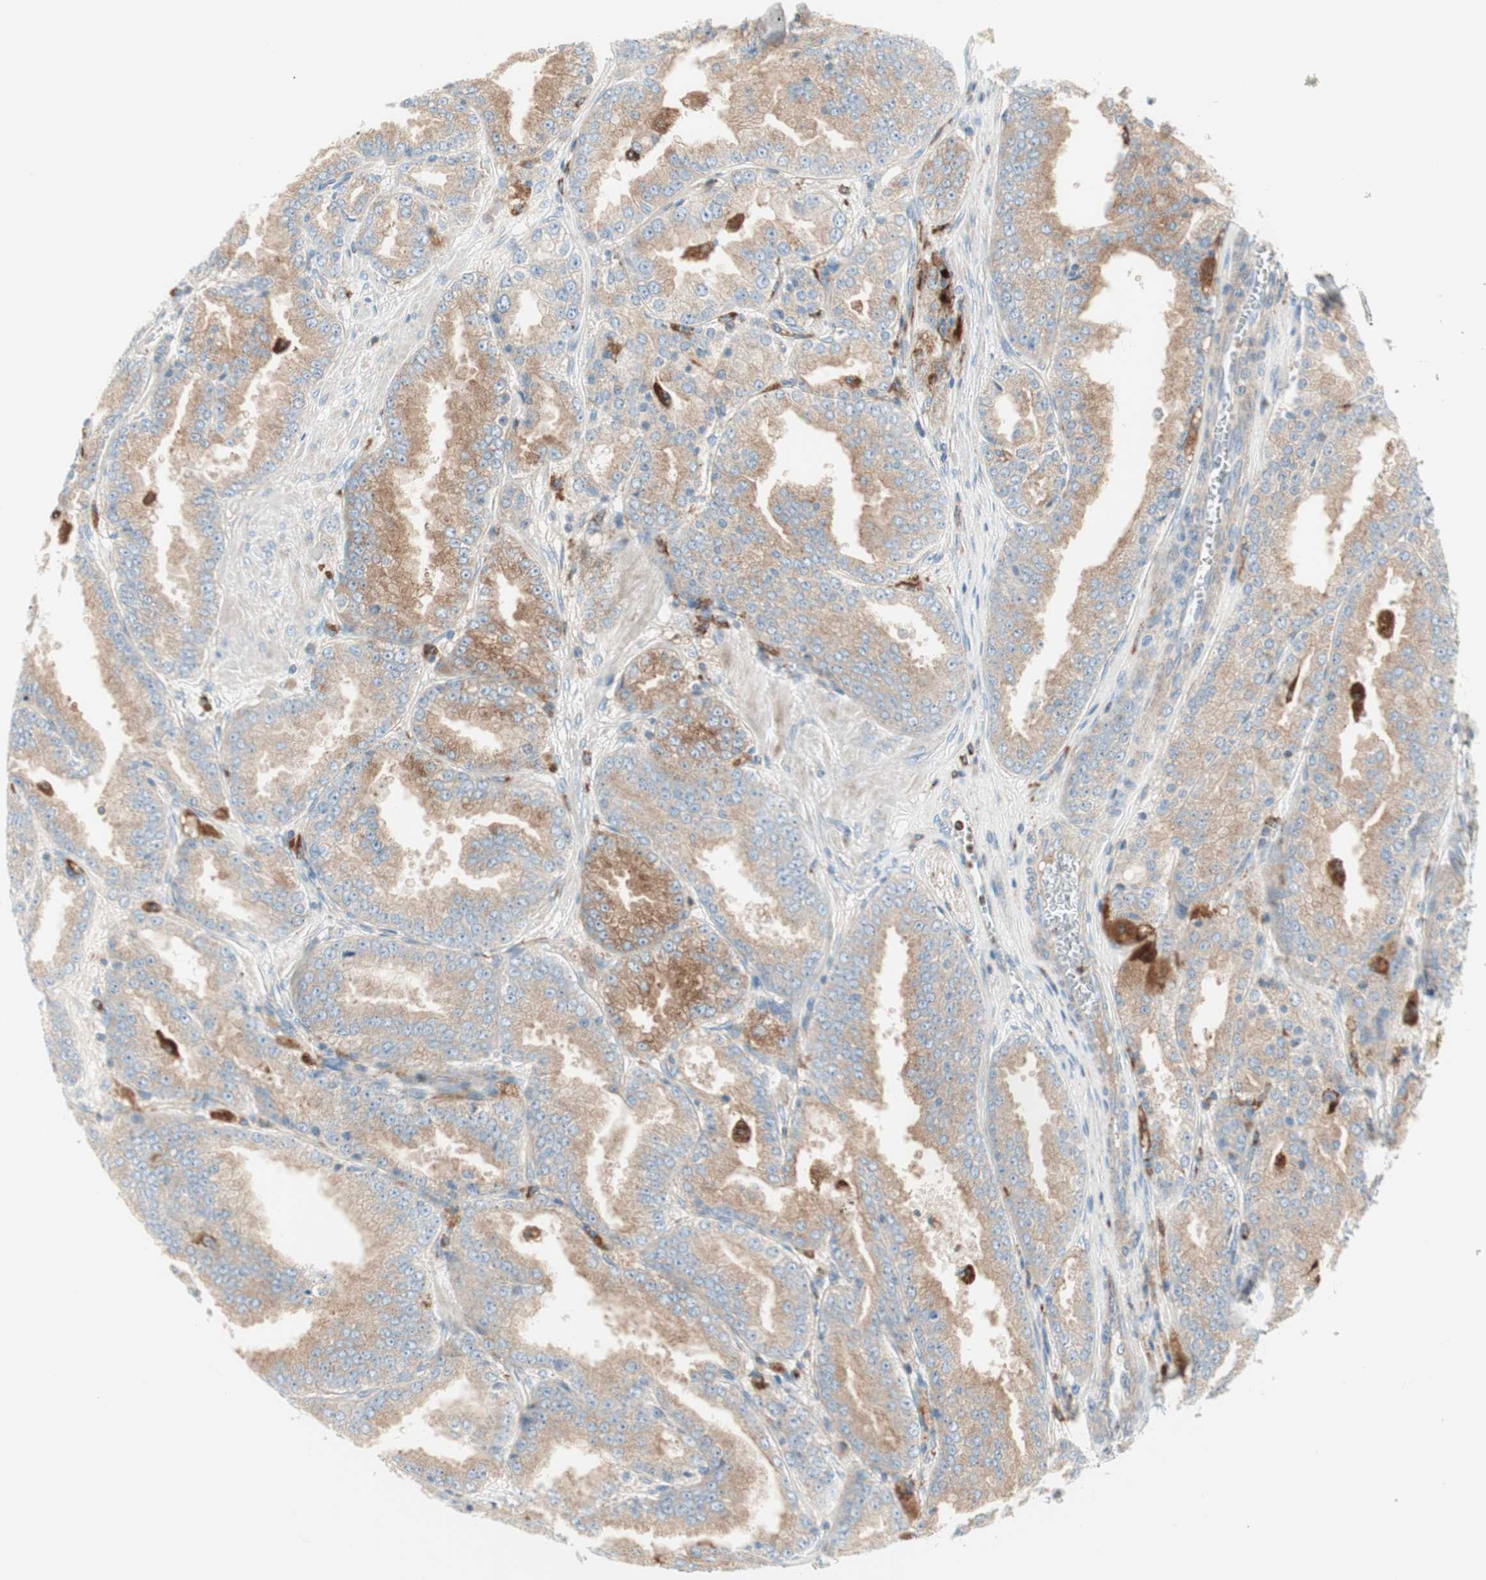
{"staining": {"intensity": "moderate", "quantity": "<25%", "location": "cytoplasmic/membranous"}, "tissue": "prostate cancer", "cell_type": "Tumor cells", "image_type": "cancer", "snomed": [{"axis": "morphology", "description": "Adenocarcinoma, High grade"}, {"axis": "topography", "description": "Prostate"}], "caption": "Human prostate adenocarcinoma (high-grade) stained with a brown dye shows moderate cytoplasmic/membranous positive expression in about <25% of tumor cells.", "gene": "ATP6V1G1", "patient": {"sex": "male", "age": 61}}